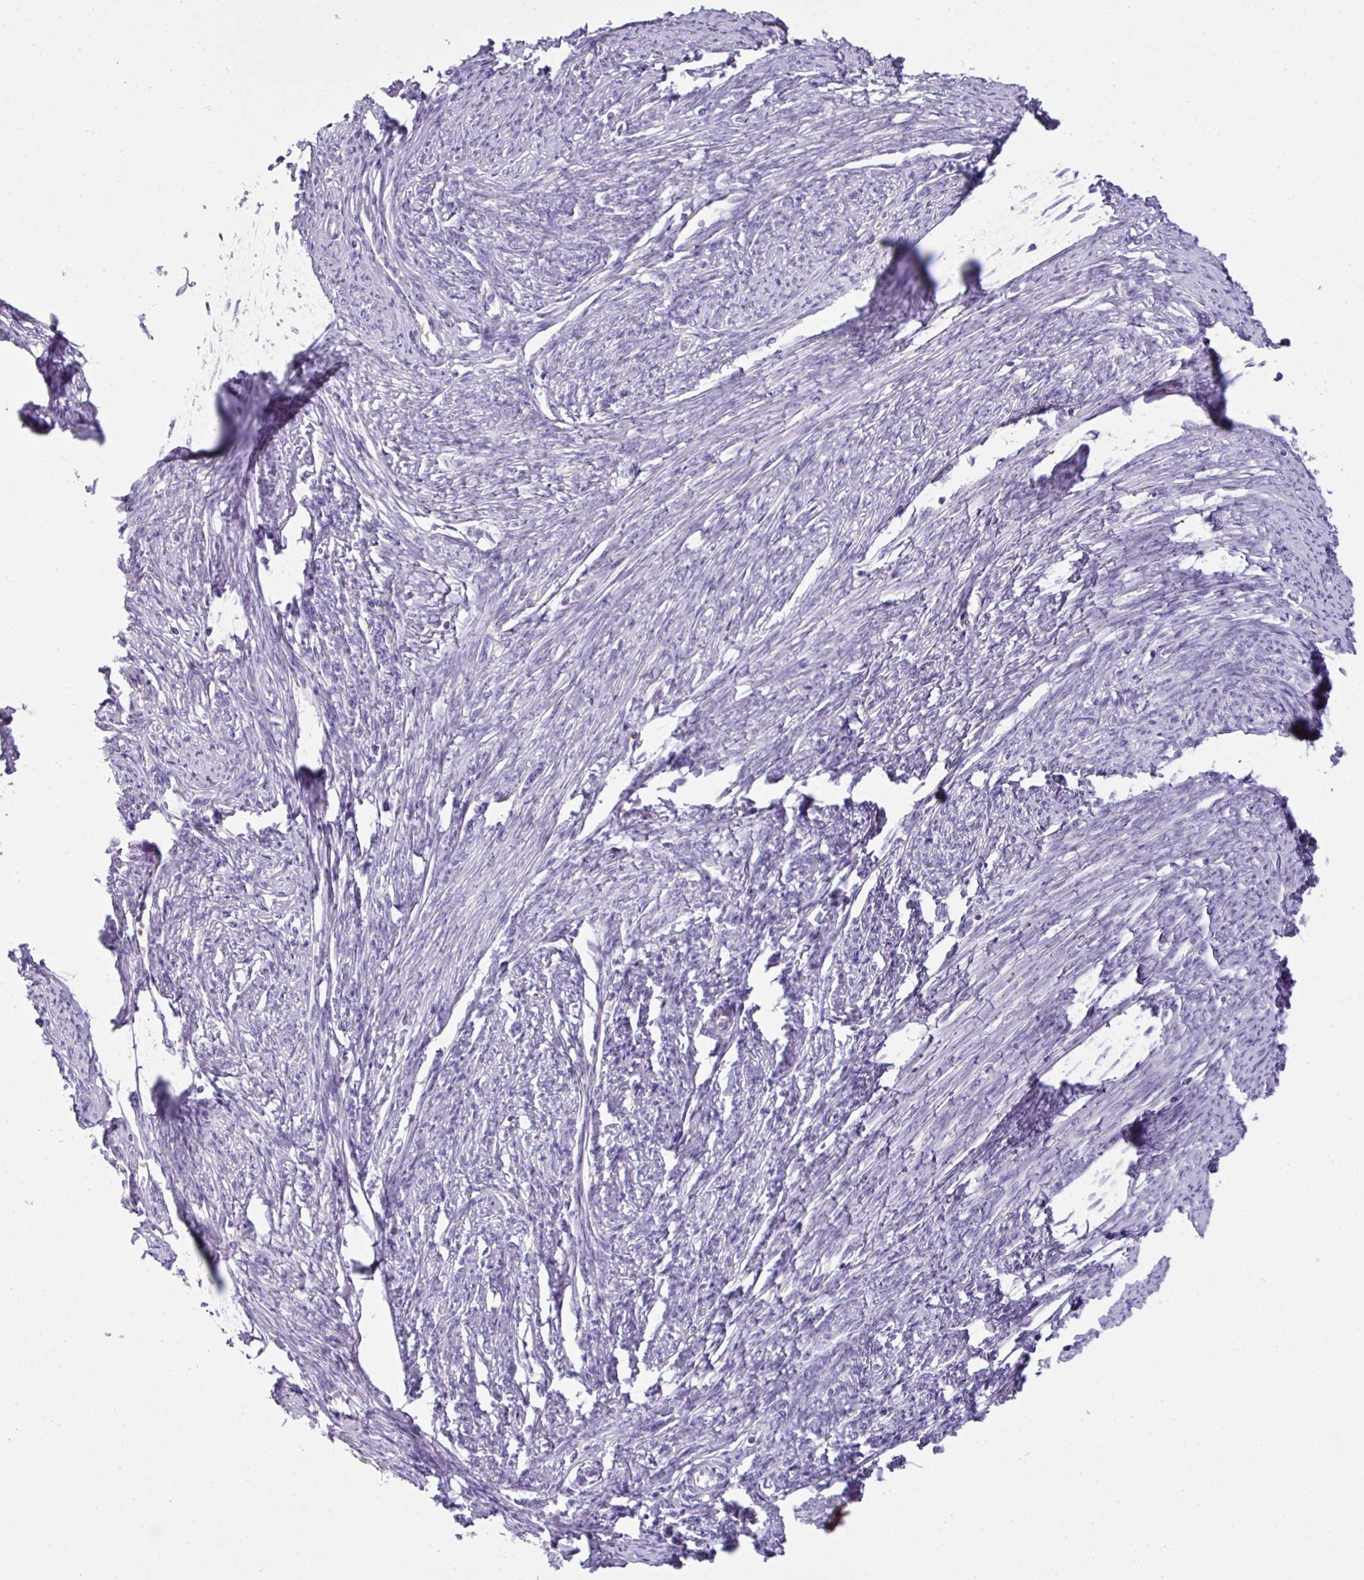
{"staining": {"intensity": "negative", "quantity": "none", "location": "none"}, "tissue": "smooth muscle", "cell_type": "Smooth muscle cells", "image_type": "normal", "snomed": [{"axis": "morphology", "description": "Normal tissue, NOS"}, {"axis": "topography", "description": "Smooth muscle"}, {"axis": "topography", "description": "Uterus"}], "caption": "Immunohistochemistry image of normal human smooth muscle stained for a protein (brown), which displays no positivity in smooth muscle cells.", "gene": "OR6C6", "patient": {"sex": "female", "age": 59}}